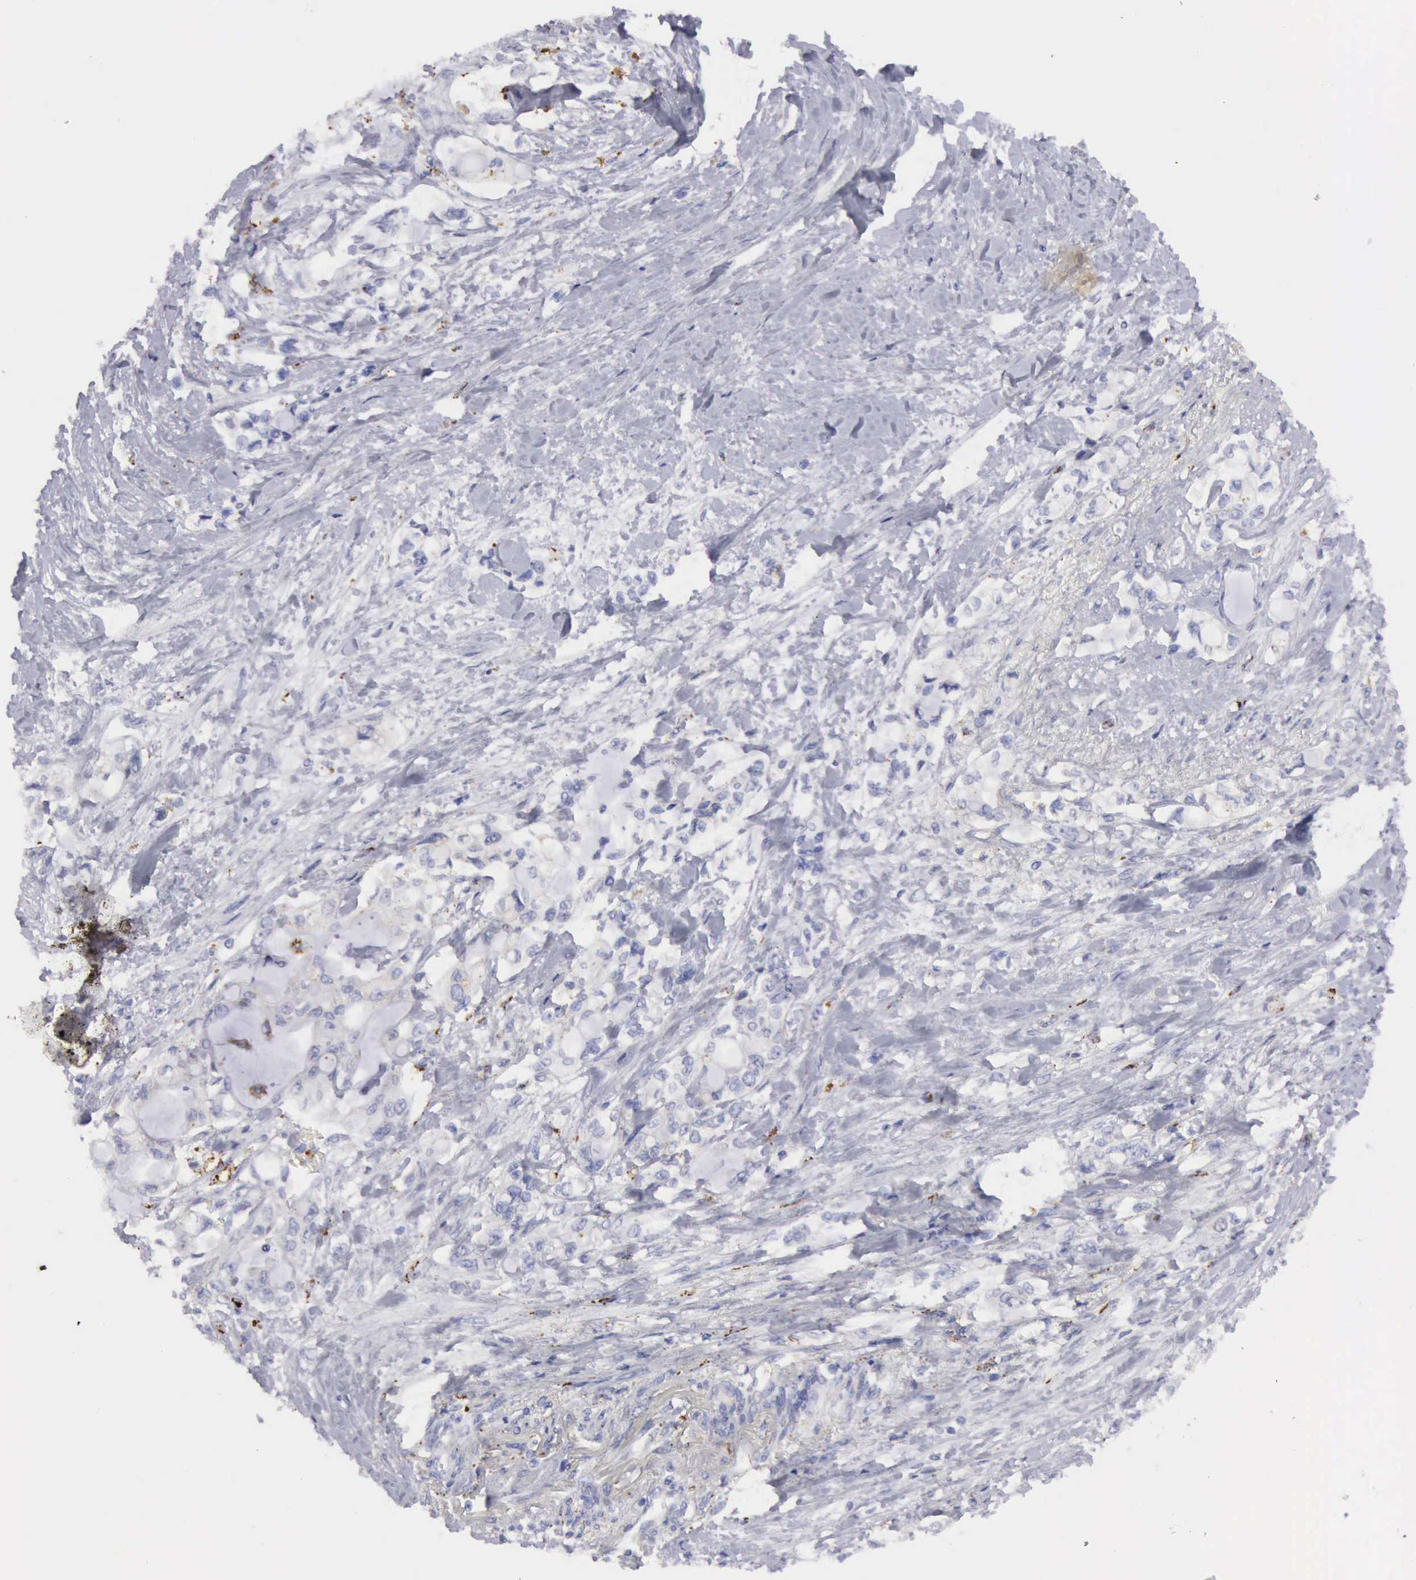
{"staining": {"intensity": "negative", "quantity": "none", "location": "none"}, "tissue": "pancreatic cancer", "cell_type": "Tumor cells", "image_type": "cancer", "snomed": [{"axis": "morphology", "description": "Adenocarcinoma, NOS"}, {"axis": "topography", "description": "Pancreas"}], "caption": "High power microscopy photomicrograph of an immunohistochemistry (IHC) photomicrograph of pancreatic cancer (adenocarcinoma), revealing no significant staining in tumor cells.", "gene": "CTSS", "patient": {"sex": "female", "age": 70}}